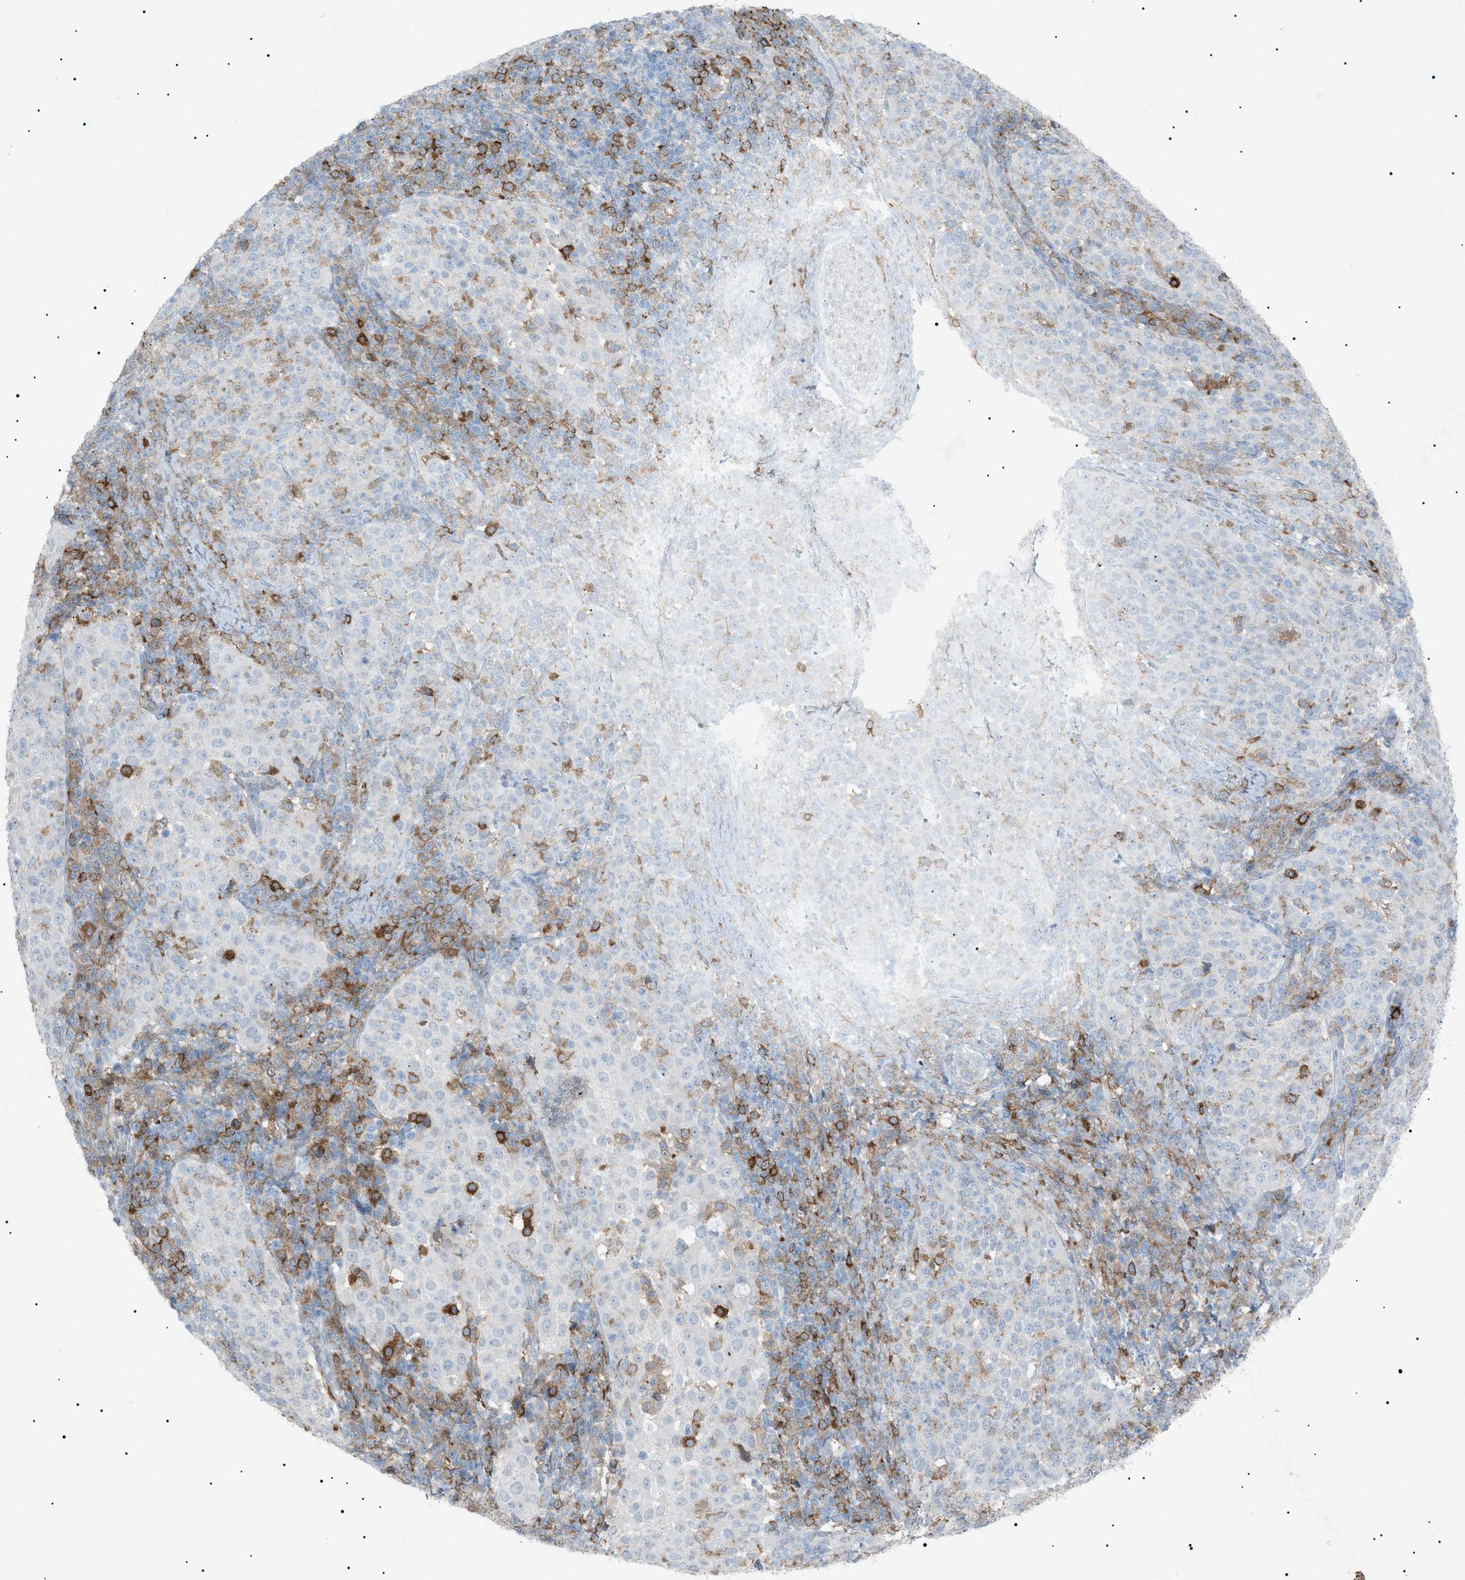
{"staining": {"intensity": "weak", "quantity": "<25%", "location": "cytoplasmic/membranous"}, "tissue": "cervical cancer", "cell_type": "Tumor cells", "image_type": "cancer", "snomed": [{"axis": "morphology", "description": "Squamous cell carcinoma, NOS"}, {"axis": "topography", "description": "Cervix"}], "caption": "Cervical cancer (squamous cell carcinoma) was stained to show a protein in brown. There is no significant positivity in tumor cells. (Immunohistochemistry (ihc), brightfield microscopy, high magnification).", "gene": "BTK", "patient": {"sex": "female", "age": 51}}